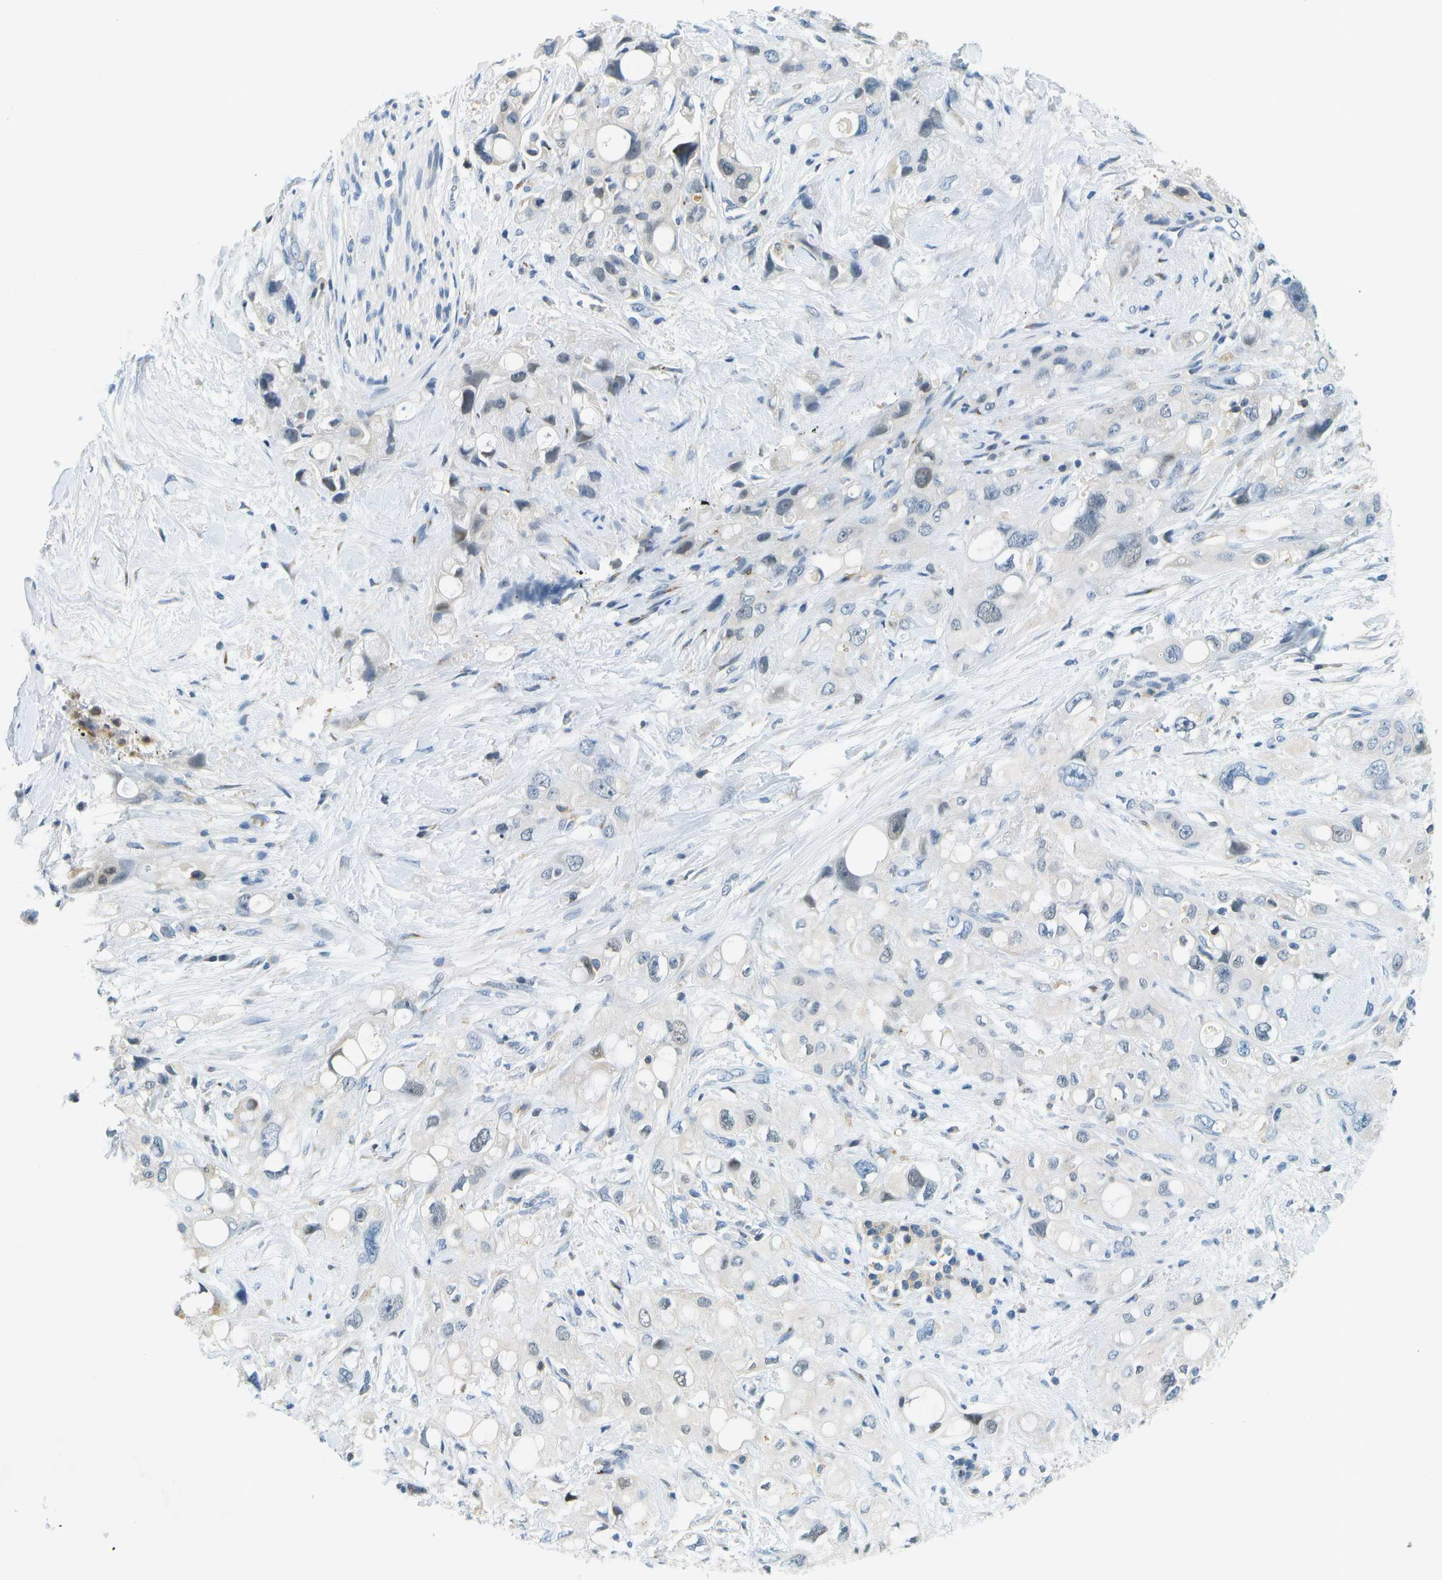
{"staining": {"intensity": "weak", "quantity": "<25%", "location": "cytoplasmic/membranous"}, "tissue": "pancreatic cancer", "cell_type": "Tumor cells", "image_type": "cancer", "snomed": [{"axis": "morphology", "description": "Adenocarcinoma, NOS"}, {"axis": "topography", "description": "Pancreas"}], "caption": "Micrograph shows no significant protein expression in tumor cells of adenocarcinoma (pancreatic). The staining is performed using DAB (3,3'-diaminobenzidine) brown chromogen with nuclei counter-stained in using hematoxylin.", "gene": "RASGRP2", "patient": {"sex": "female", "age": 56}}